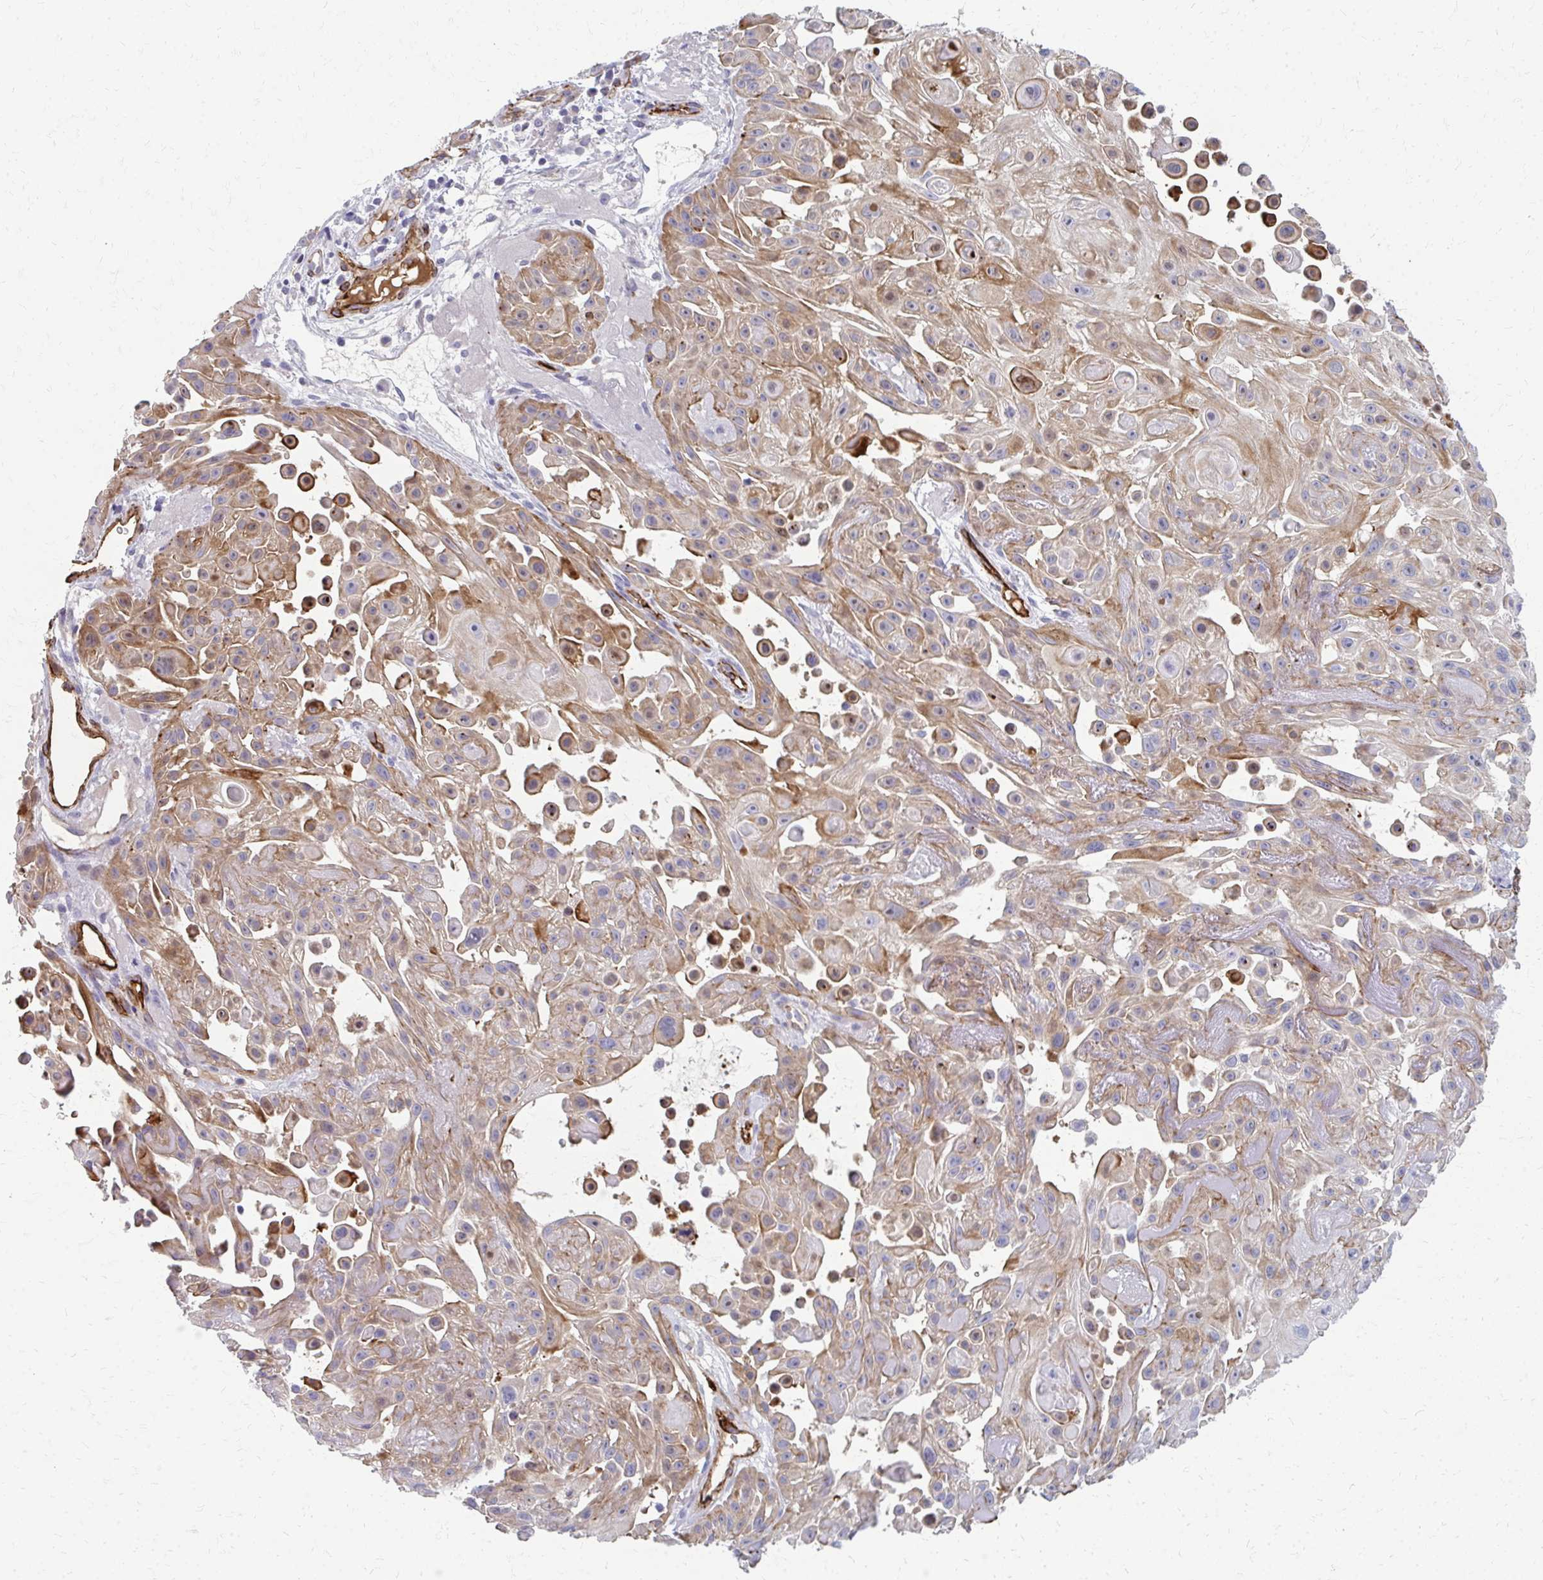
{"staining": {"intensity": "moderate", "quantity": "25%-75%", "location": "cytoplasmic/membranous"}, "tissue": "skin cancer", "cell_type": "Tumor cells", "image_type": "cancer", "snomed": [{"axis": "morphology", "description": "Squamous cell carcinoma, NOS"}, {"axis": "topography", "description": "Skin"}], "caption": "Skin squamous cell carcinoma tissue shows moderate cytoplasmic/membranous positivity in approximately 25%-75% of tumor cells Nuclei are stained in blue.", "gene": "ADIPOQ", "patient": {"sex": "male", "age": 91}}